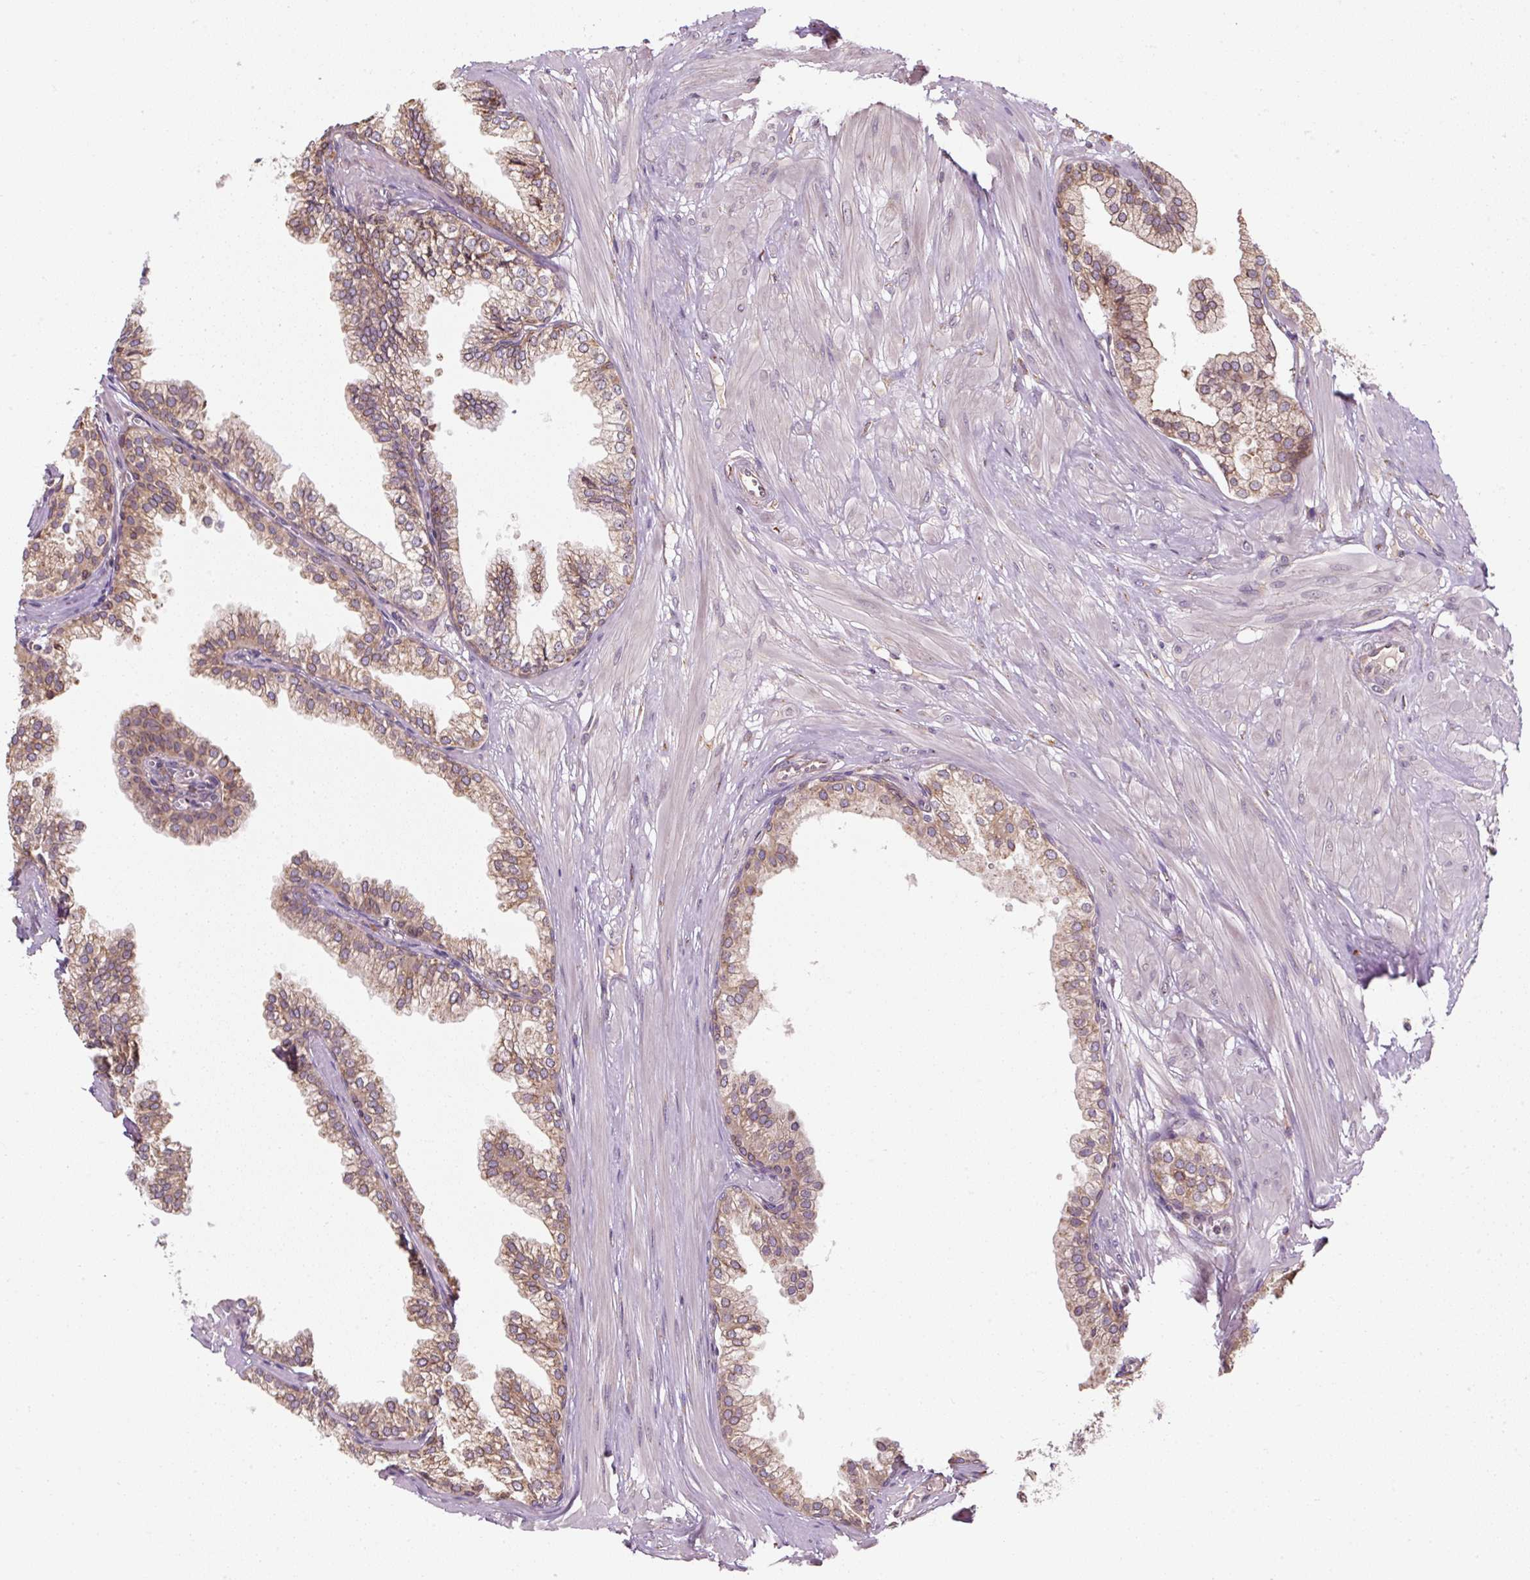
{"staining": {"intensity": "moderate", "quantity": "25%-75%", "location": "cytoplasmic/membranous"}, "tissue": "prostate", "cell_type": "Glandular cells", "image_type": "normal", "snomed": [{"axis": "morphology", "description": "Normal tissue, NOS"}, {"axis": "topography", "description": "Prostate"}, {"axis": "topography", "description": "Peripheral nerve tissue"}], "caption": "This micrograph exhibits benign prostate stained with IHC to label a protein in brown. The cytoplasmic/membranous of glandular cells show moderate positivity for the protein. Nuclei are counter-stained blue.", "gene": "PRKCSH", "patient": {"sex": "male", "age": 55}}